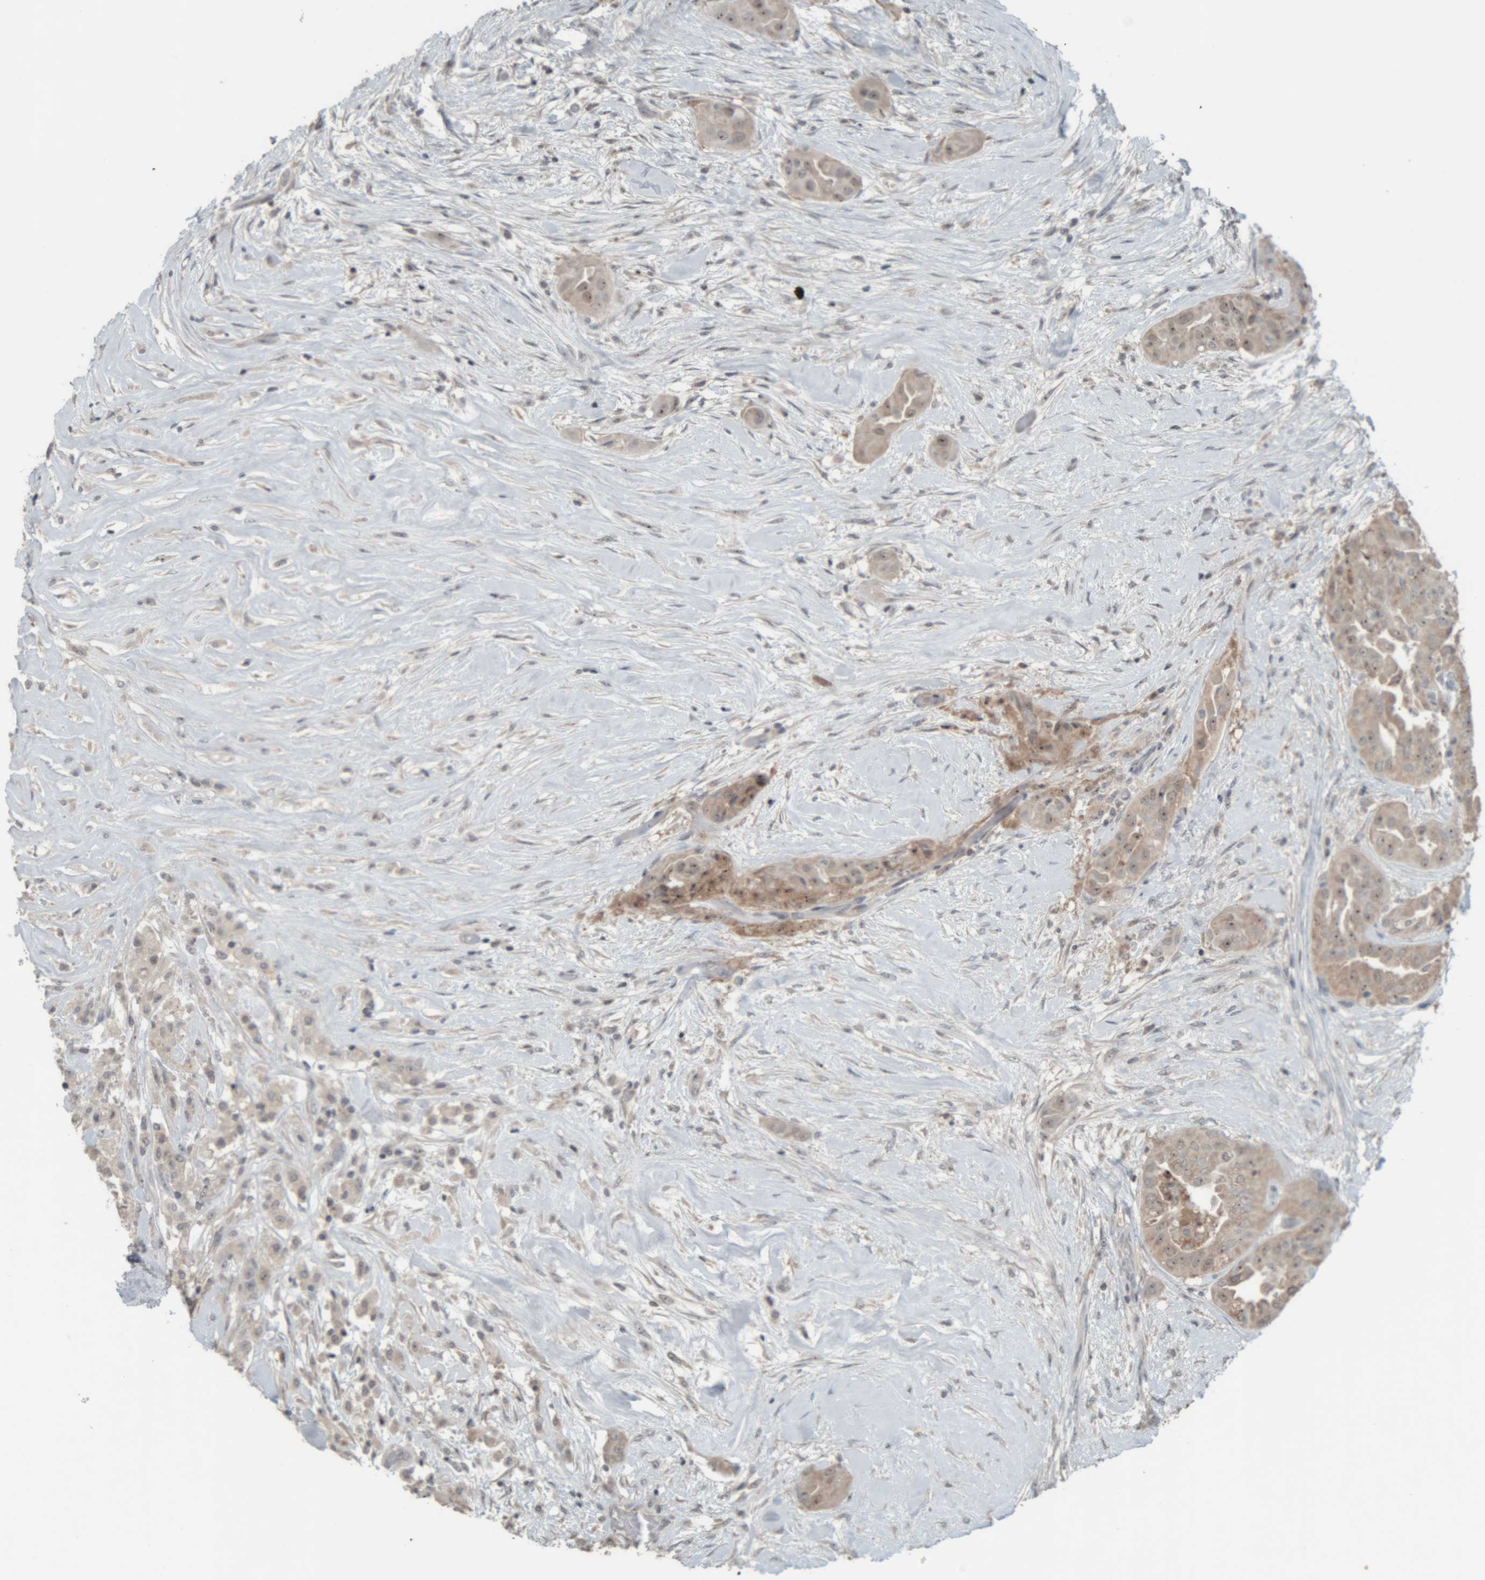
{"staining": {"intensity": "weak", "quantity": ">75%", "location": "cytoplasmic/membranous,nuclear"}, "tissue": "thyroid cancer", "cell_type": "Tumor cells", "image_type": "cancer", "snomed": [{"axis": "morphology", "description": "Papillary adenocarcinoma, NOS"}, {"axis": "topography", "description": "Thyroid gland"}], "caption": "Immunohistochemistry of human papillary adenocarcinoma (thyroid) shows low levels of weak cytoplasmic/membranous and nuclear expression in about >75% of tumor cells. The staining was performed using DAB, with brown indicating positive protein expression. Nuclei are stained blue with hematoxylin.", "gene": "RPF1", "patient": {"sex": "female", "age": 59}}